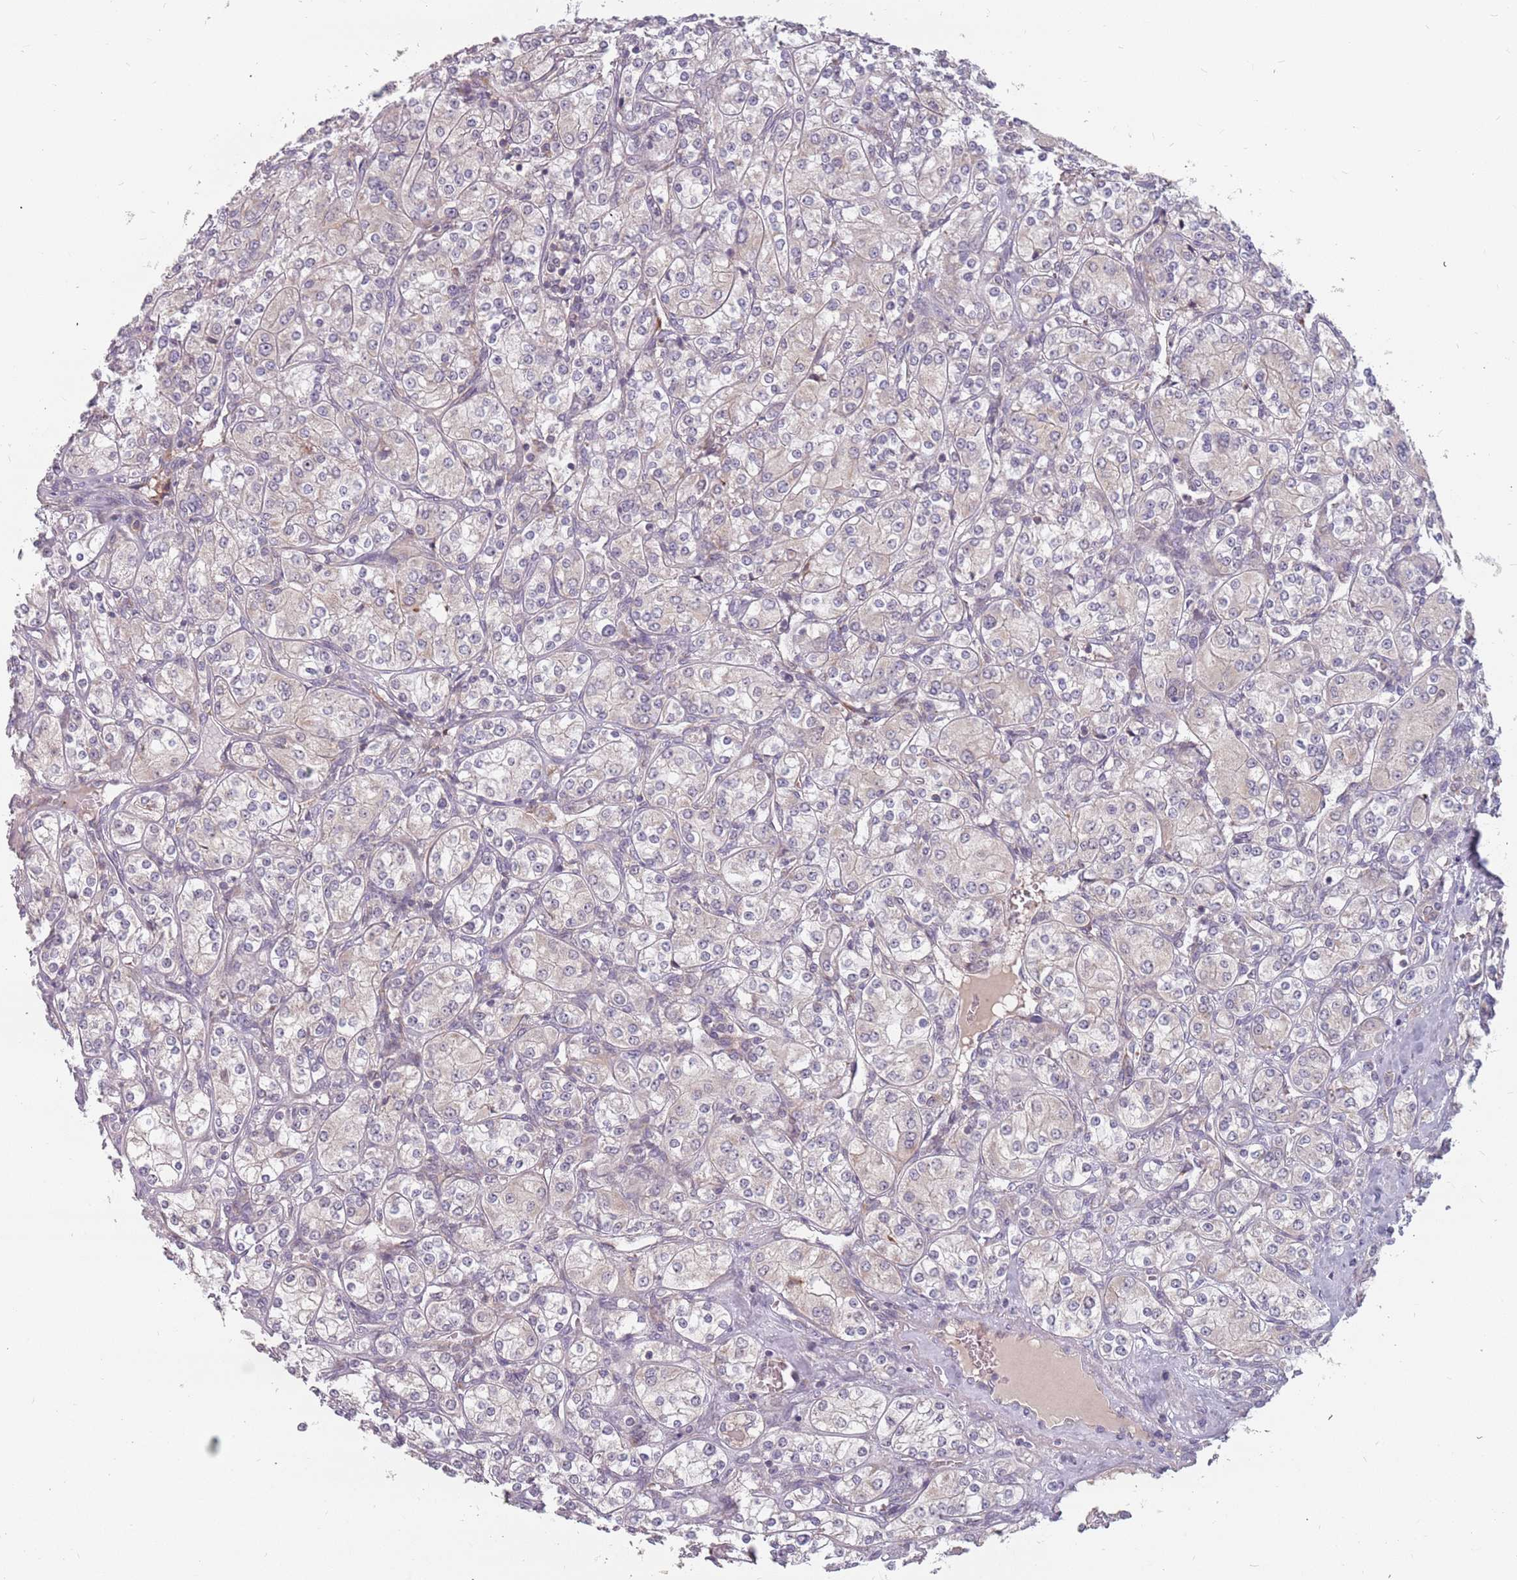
{"staining": {"intensity": "negative", "quantity": "none", "location": "none"}, "tissue": "renal cancer", "cell_type": "Tumor cells", "image_type": "cancer", "snomed": [{"axis": "morphology", "description": "Adenocarcinoma, NOS"}, {"axis": "topography", "description": "Kidney"}], "caption": "Renal adenocarcinoma was stained to show a protein in brown. There is no significant positivity in tumor cells.", "gene": "ADAL", "patient": {"sex": "male", "age": 77}}